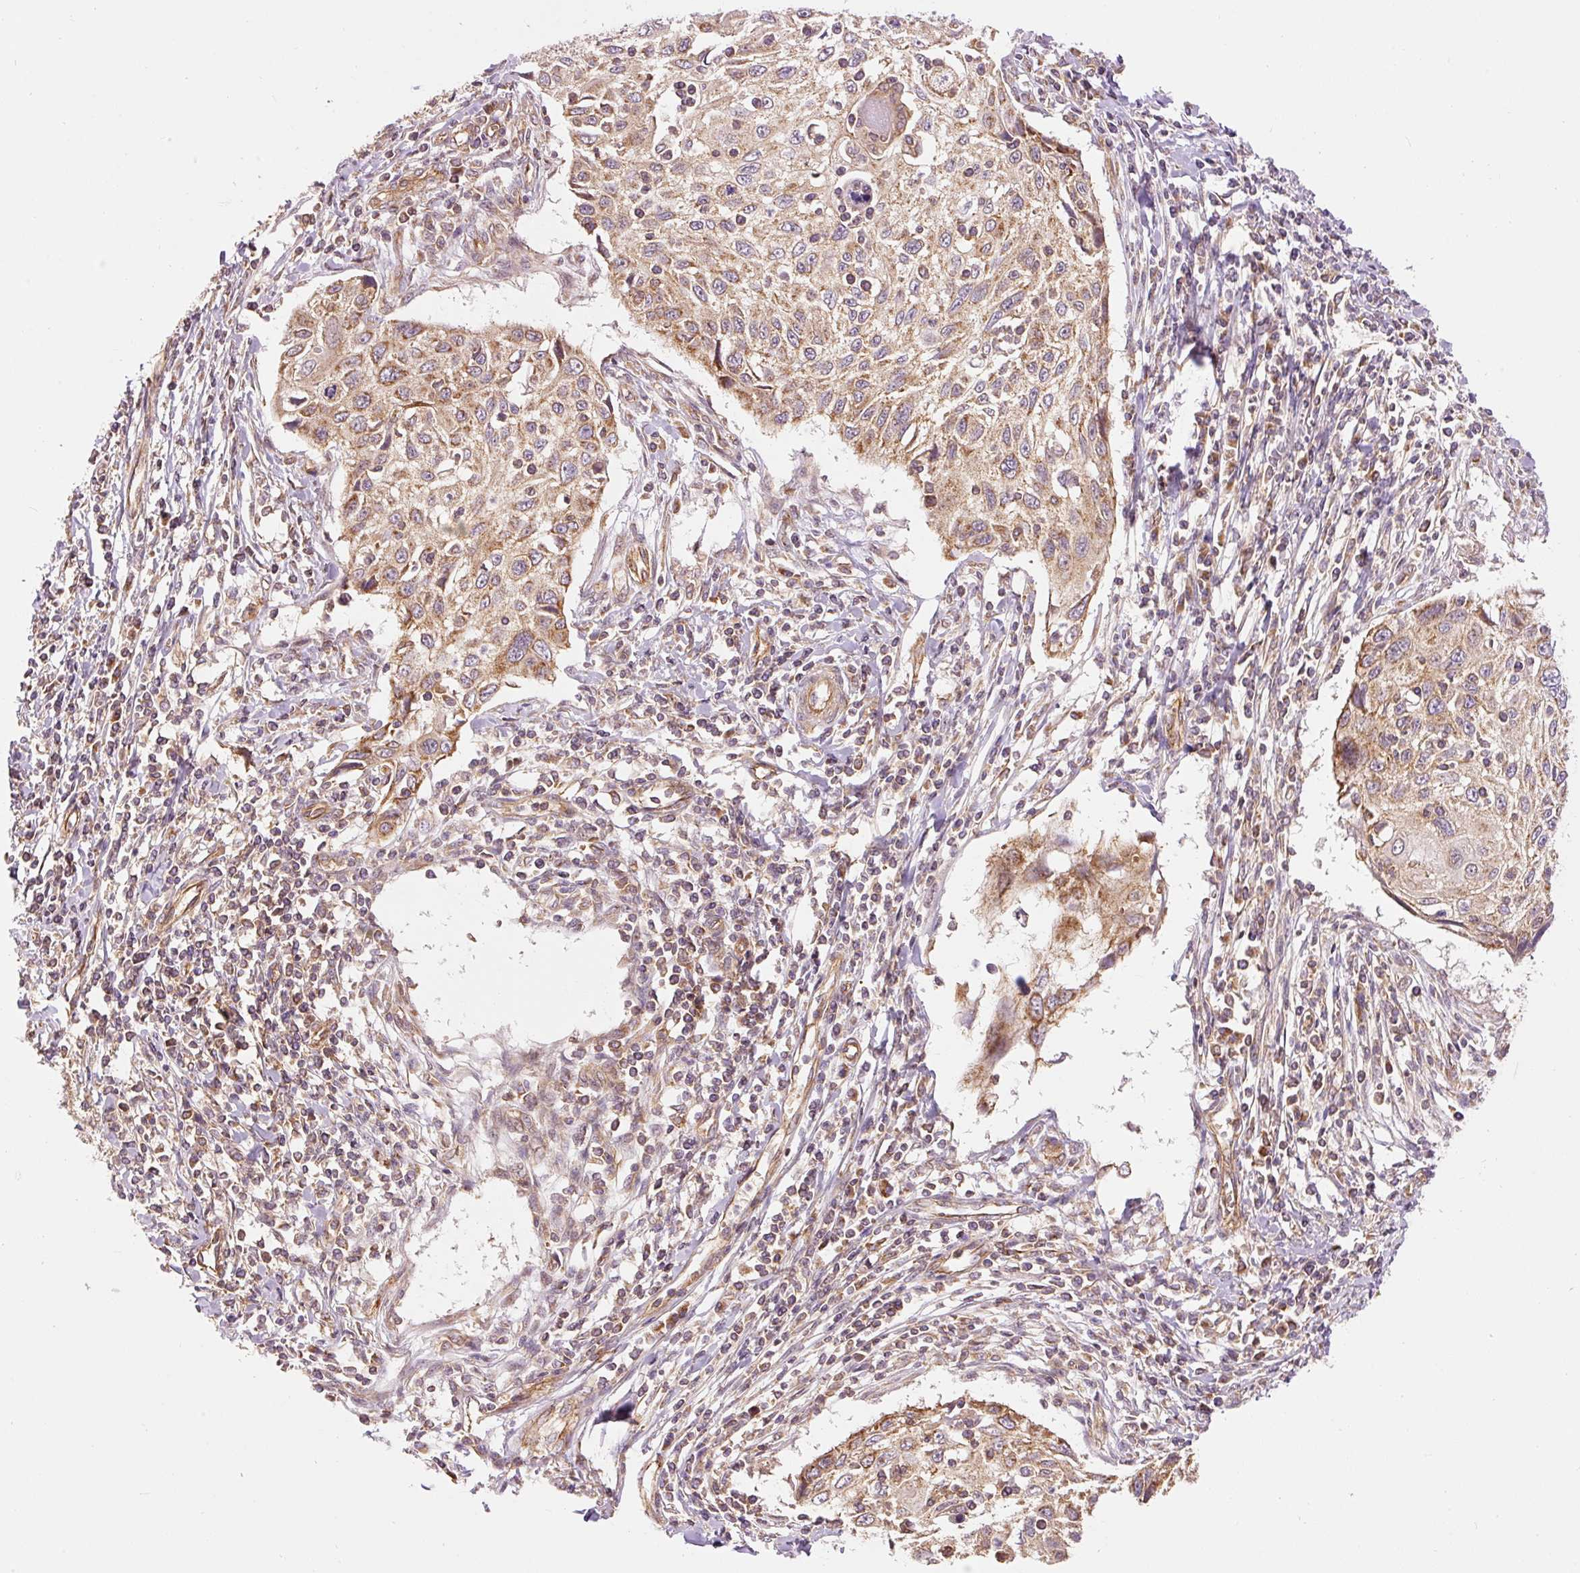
{"staining": {"intensity": "moderate", "quantity": ">75%", "location": "cytoplasmic/membranous"}, "tissue": "cervical cancer", "cell_type": "Tumor cells", "image_type": "cancer", "snomed": [{"axis": "morphology", "description": "Squamous cell carcinoma, NOS"}, {"axis": "topography", "description": "Cervix"}], "caption": "This is a micrograph of IHC staining of cervical squamous cell carcinoma, which shows moderate expression in the cytoplasmic/membranous of tumor cells.", "gene": "ADCY4", "patient": {"sex": "female", "age": 70}}